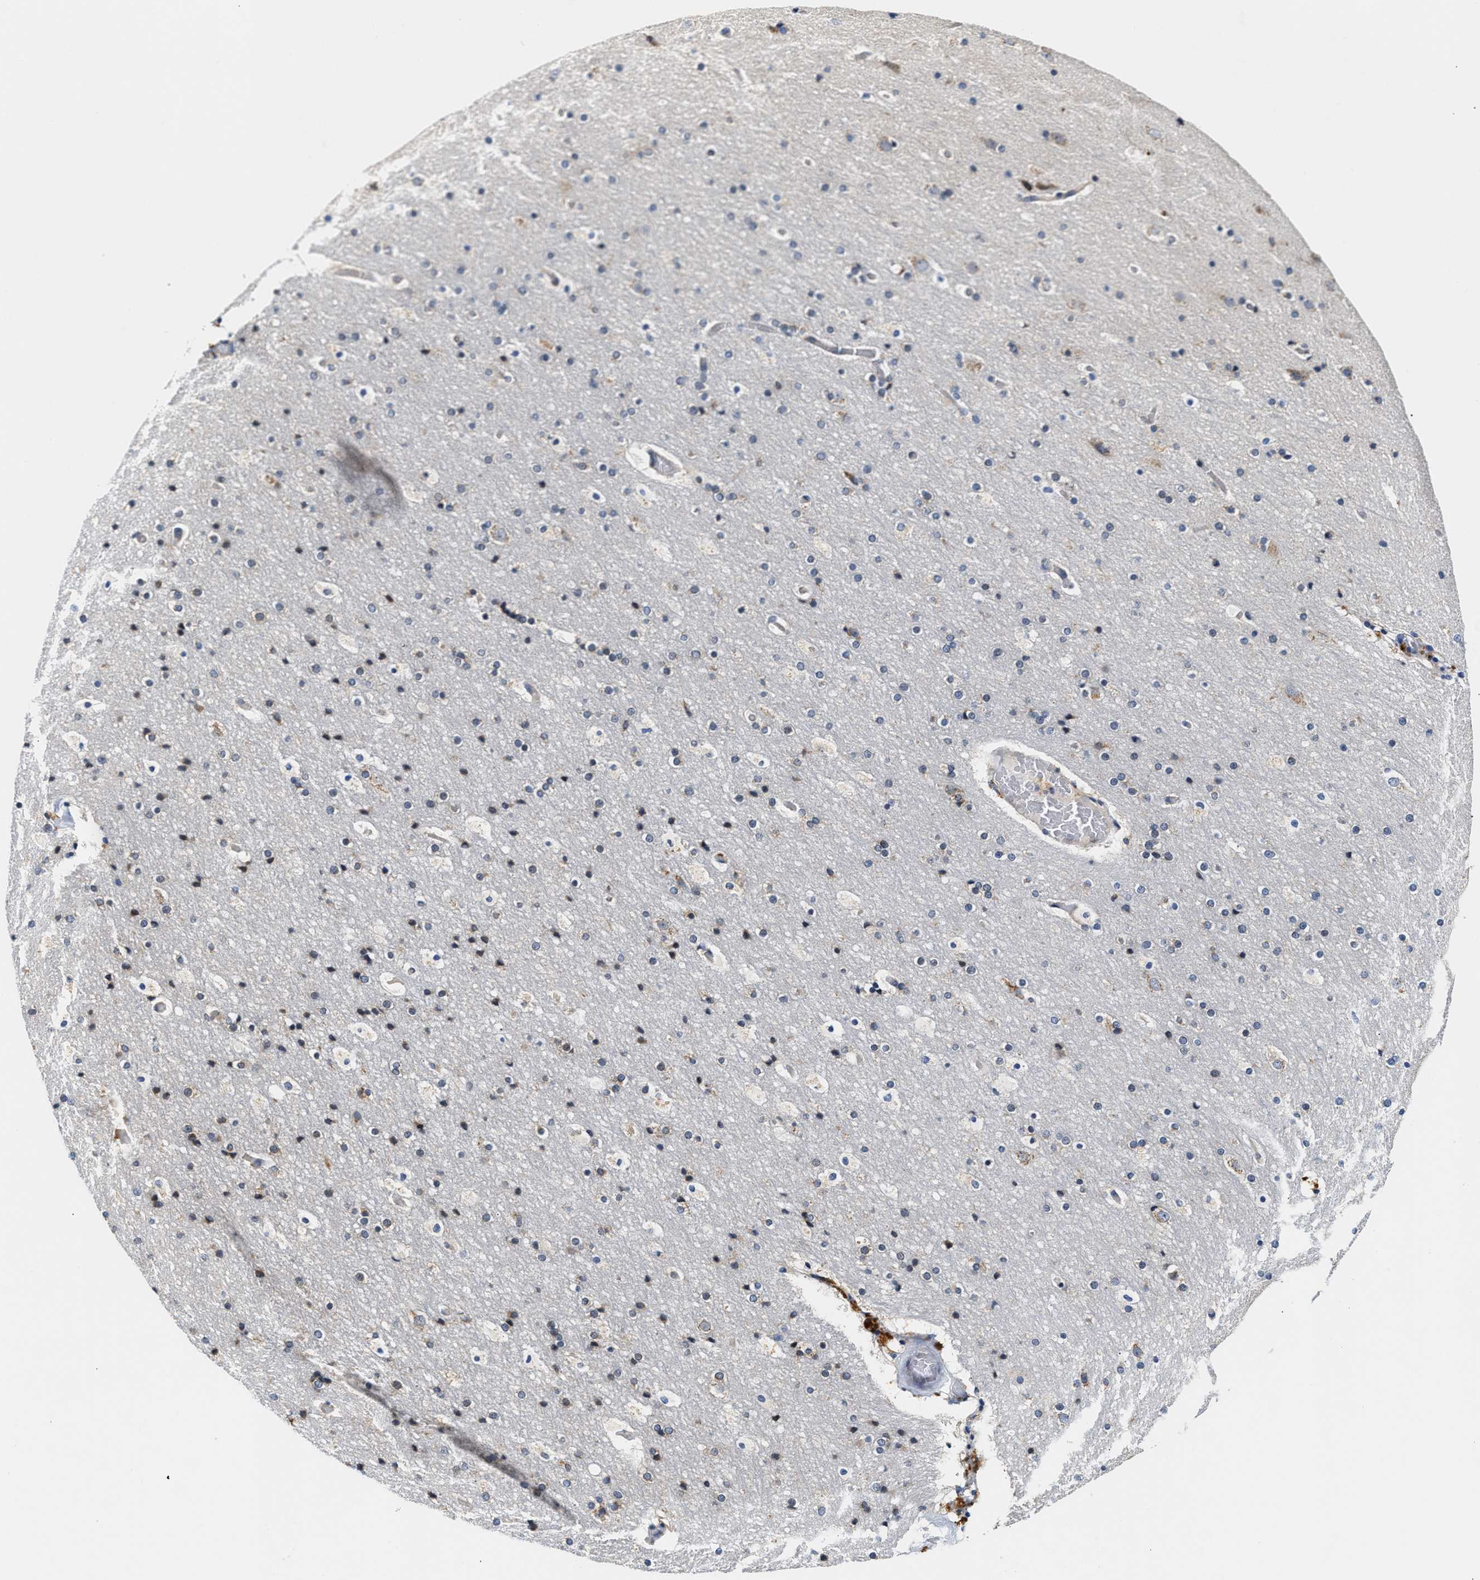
{"staining": {"intensity": "negative", "quantity": "none", "location": "none"}, "tissue": "cerebral cortex", "cell_type": "Endothelial cells", "image_type": "normal", "snomed": [{"axis": "morphology", "description": "Normal tissue, NOS"}, {"axis": "topography", "description": "Cerebral cortex"}], "caption": "Micrograph shows no significant protein positivity in endothelial cells of benign cerebral cortex.", "gene": "FAM185A", "patient": {"sex": "male", "age": 57}}